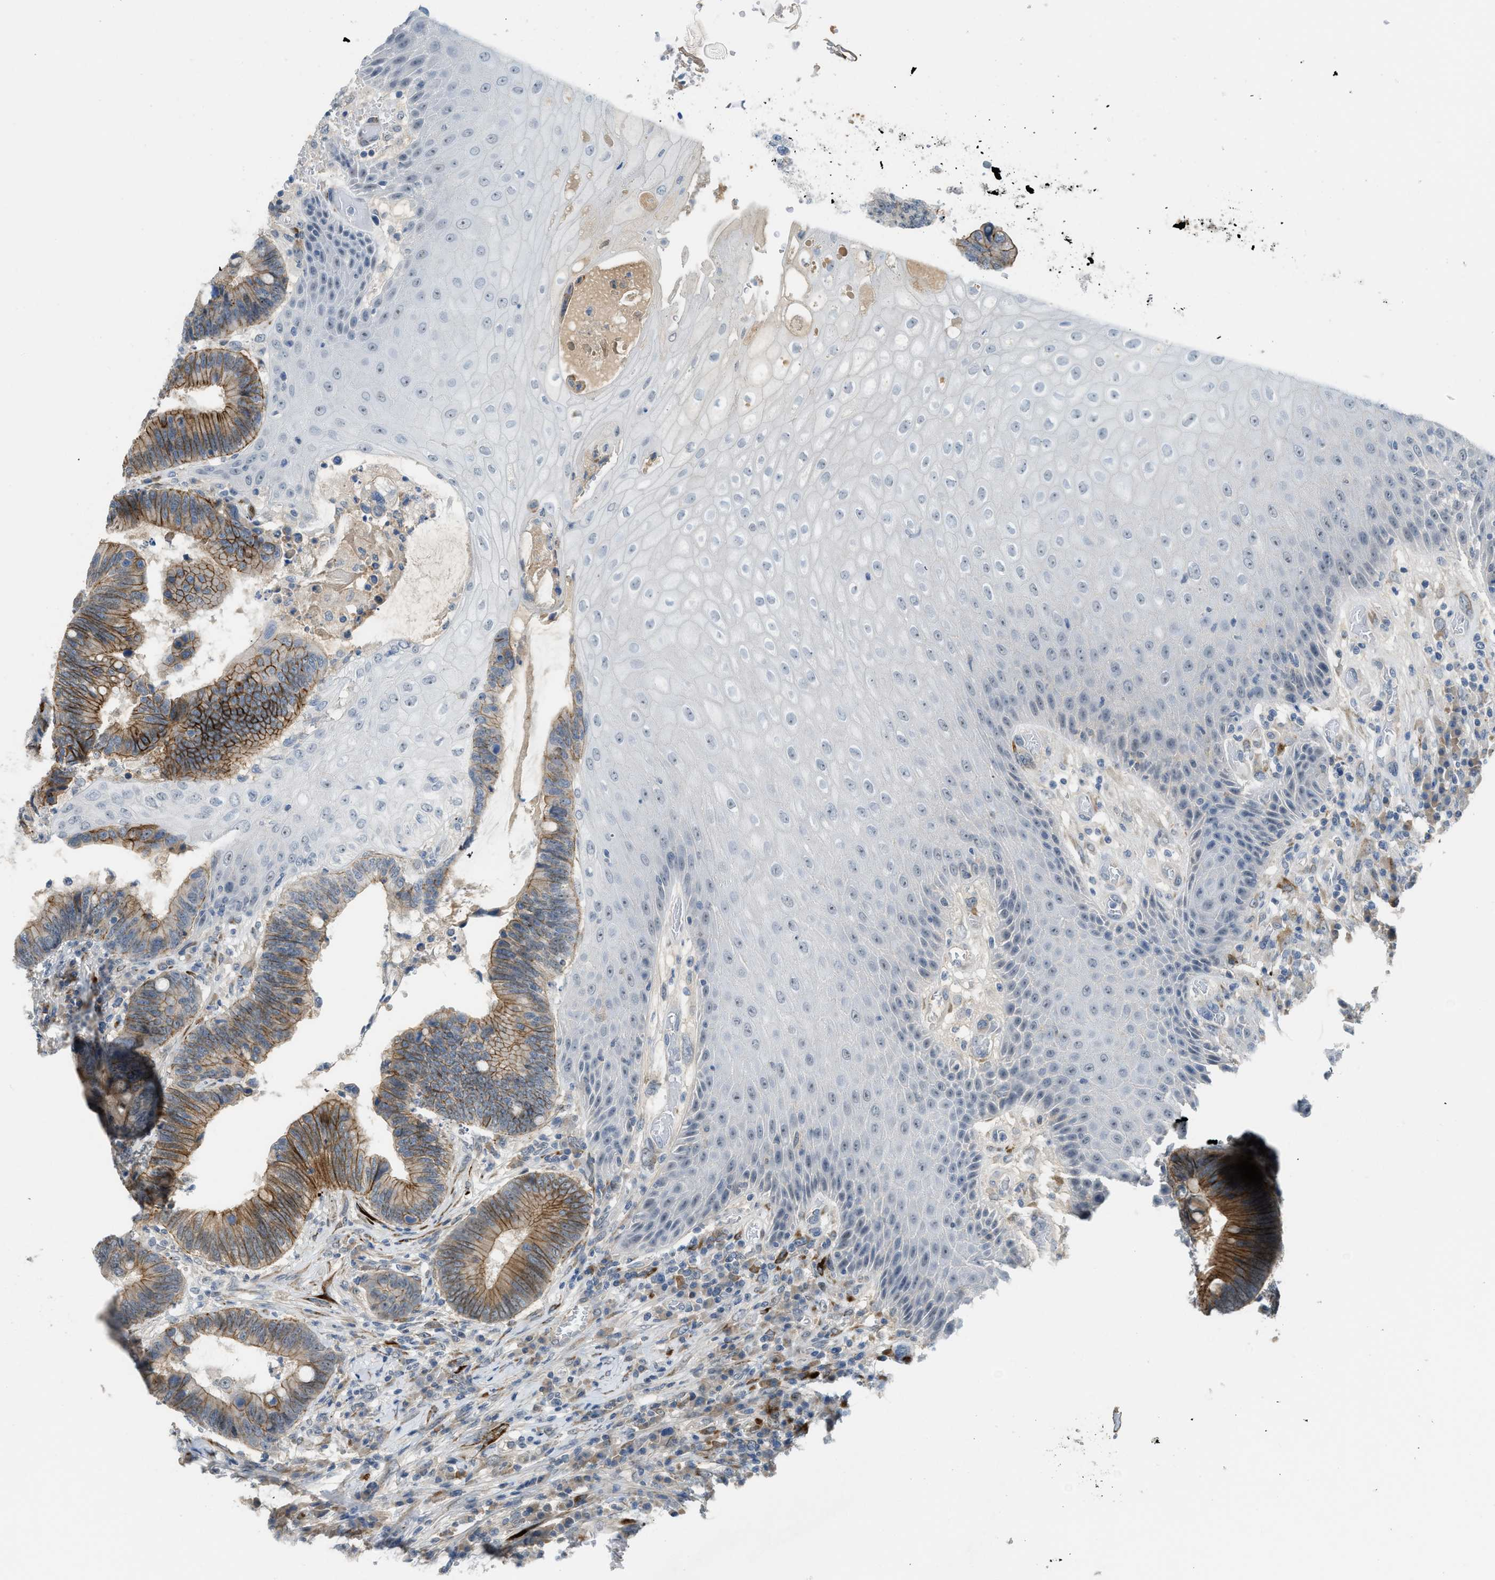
{"staining": {"intensity": "strong", "quantity": "25%-75%", "location": "cytoplasmic/membranous"}, "tissue": "colorectal cancer", "cell_type": "Tumor cells", "image_type": "cancer", "snomed": [{"axis": "morphology", "description": "Adenocarcinoma, NOS"}, {"axis": "topography", "description": "Rectum"}, {"axis": "topography", "description": "Anal"}], "caption": "Colorectal cancer (adenocarcinoma) stained with a protein marker exhibits strong staining in tumor cells.", "gene": "TMEM154", "patient": {"sex": "female", "age": 89}}